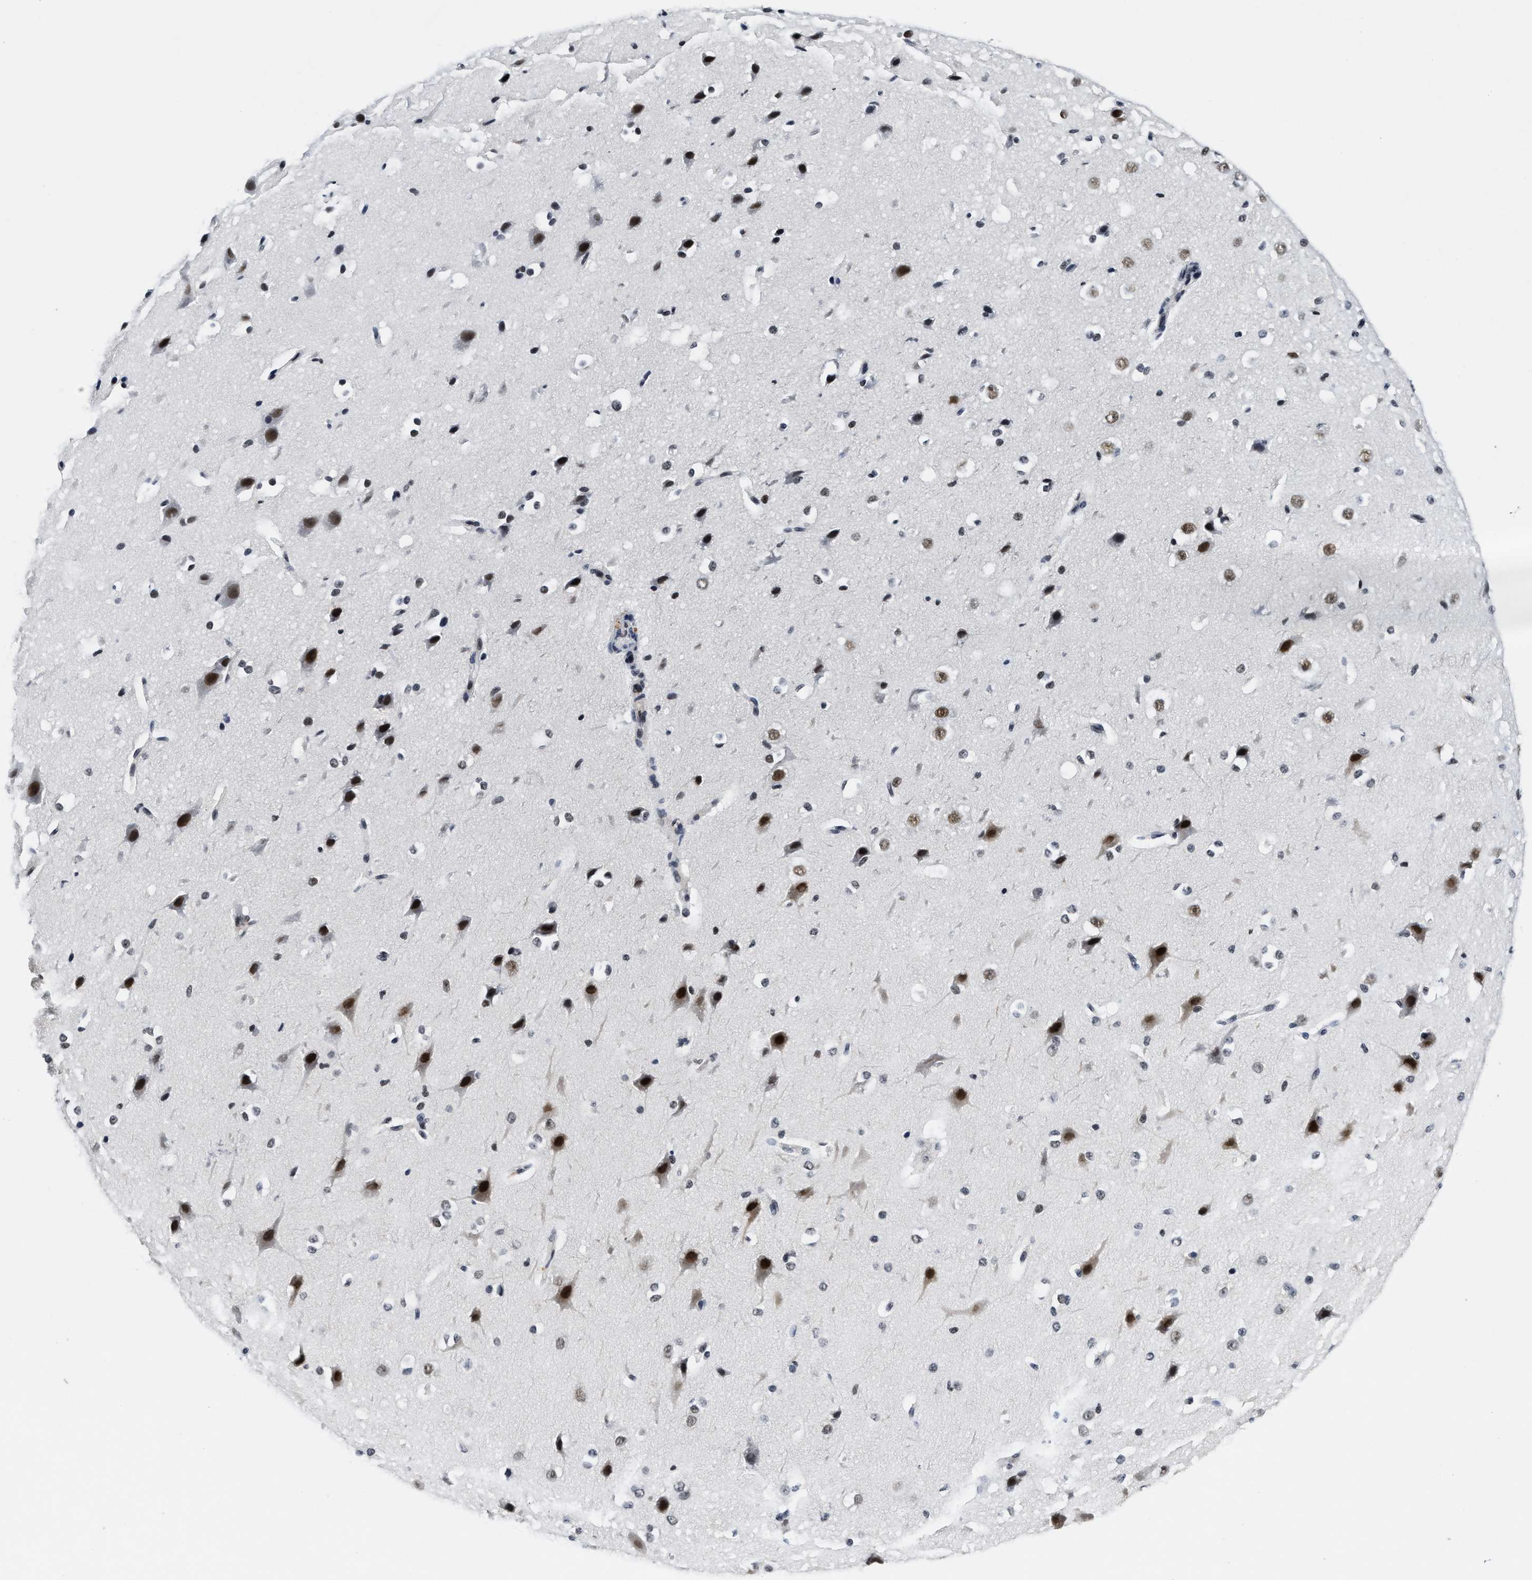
{"staining": {"intensity": "negative", "quantity": "none", "location": "none"}, "tissue": "cerebral cortex", "cell_type": "Endothelial cells", "image_type": "normal", "snomed": [{"axis": "morphology", "description": "Normal tissue, NOS"}, {"axis": "morphology", "description": "Developmental malformation"}, {"axis": "topography", "description": "Cerebral cortex"}], "caption": "Photomicrograph shows no significant protein expression in endothelial cells of normal cerebral cortex. (Stains: DAB (3,3'-diaminobenzidine) IHC with hematoxylin counter stain, Microscopy: brightfield microscopy at high magnification).", "gene": "INIP", "patient": {"sex": "female", "age": 30}}